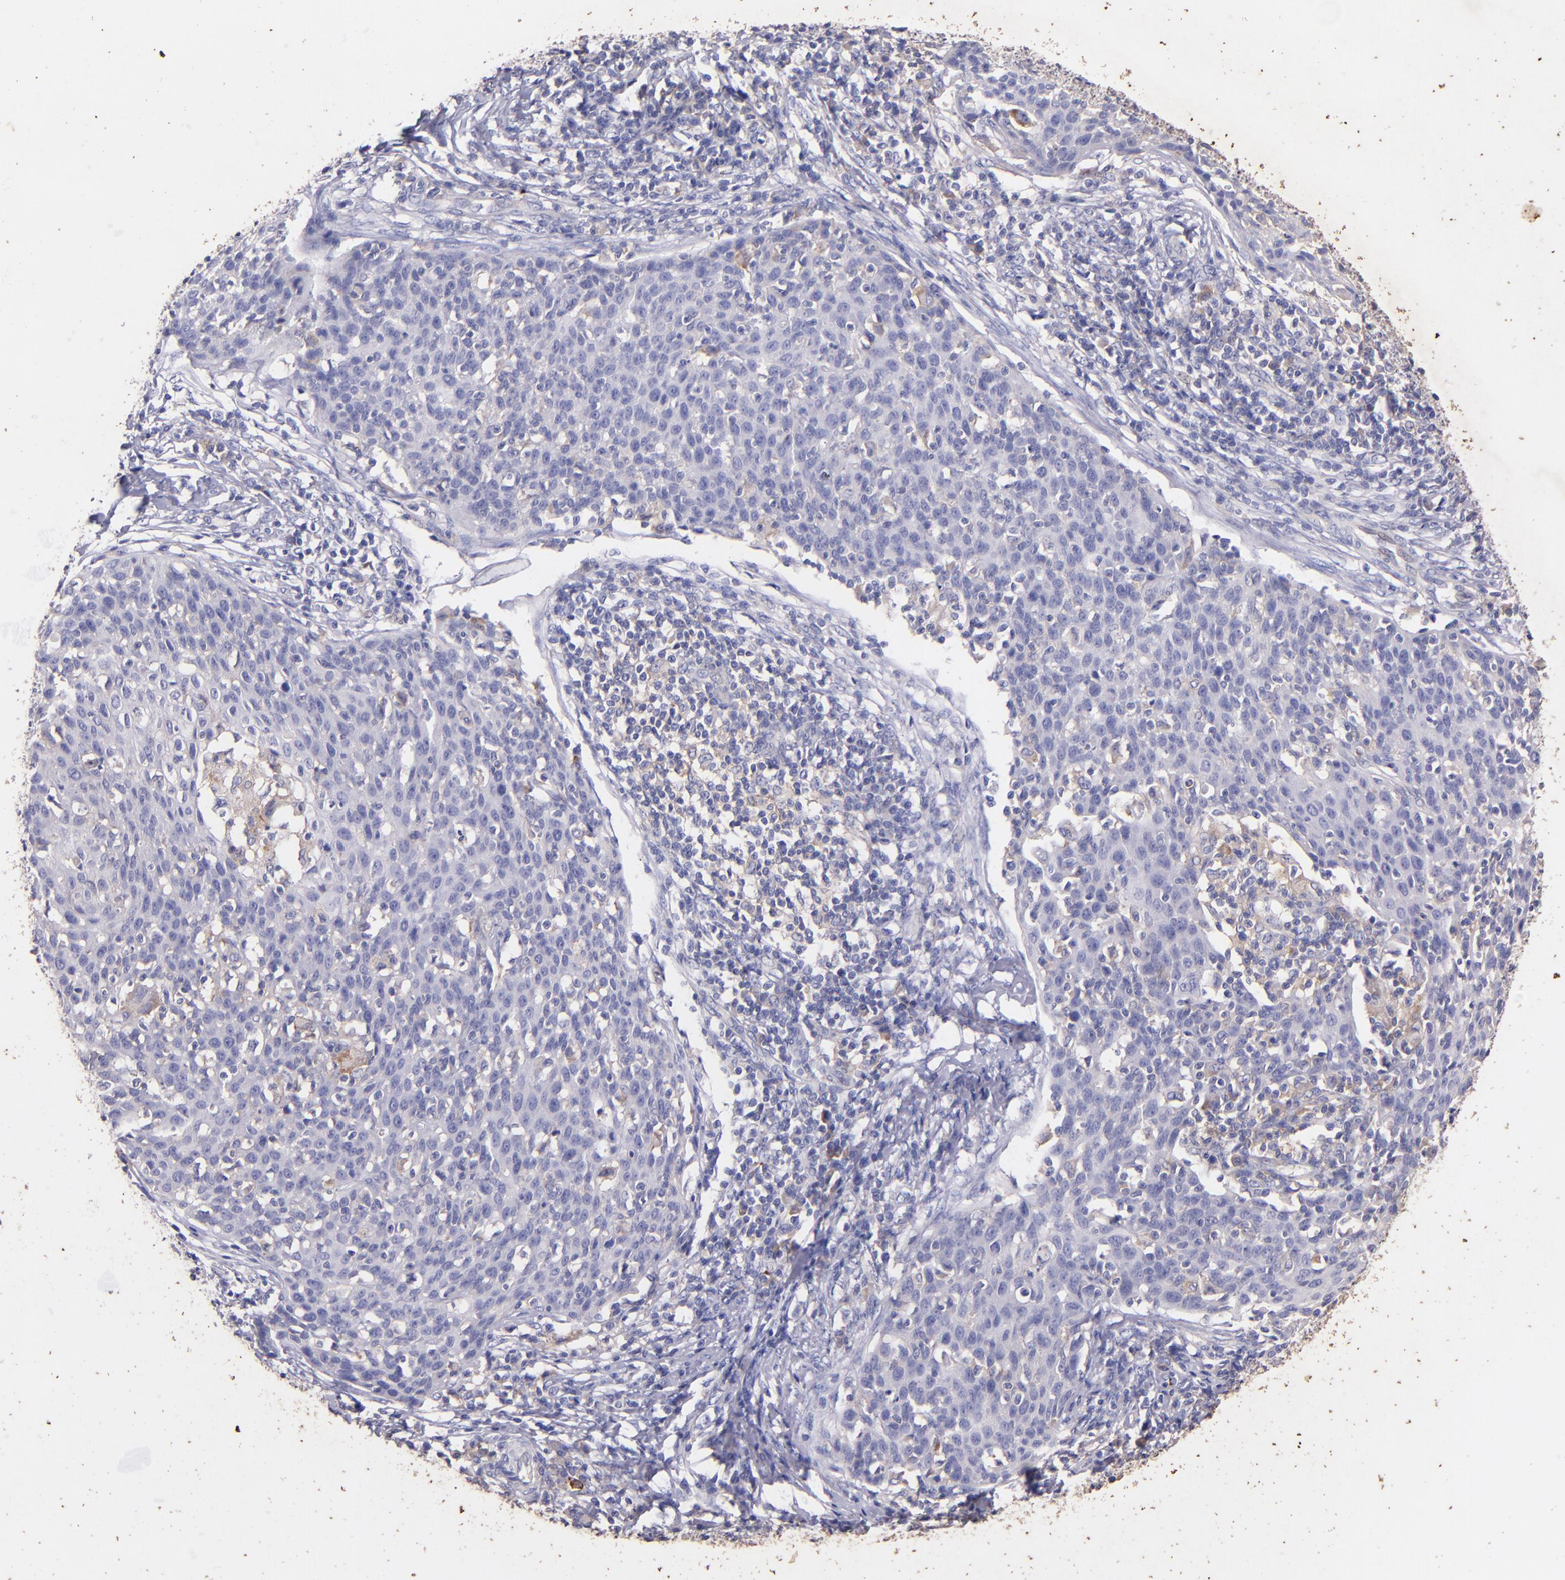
{"staining": {"intensity": "negative", "quantity": "none", "location": "none"}, "tissue": "cervical cancer", "cell_type": "Tumor cells", "image_type": "cancer", "snomed": [{"axis": "morphology", "description": "Squamous cell carcinoma, NOS"}, {"axis": "topography", "description": "Cervix"}], "caption": "This is an immunohistochemistry micrograph of cervical cancer (squamous cell carcinoma). There is no positivity in tumor cells.", "gene": "RET", "patient": {"sex": "female", "age": 38}}